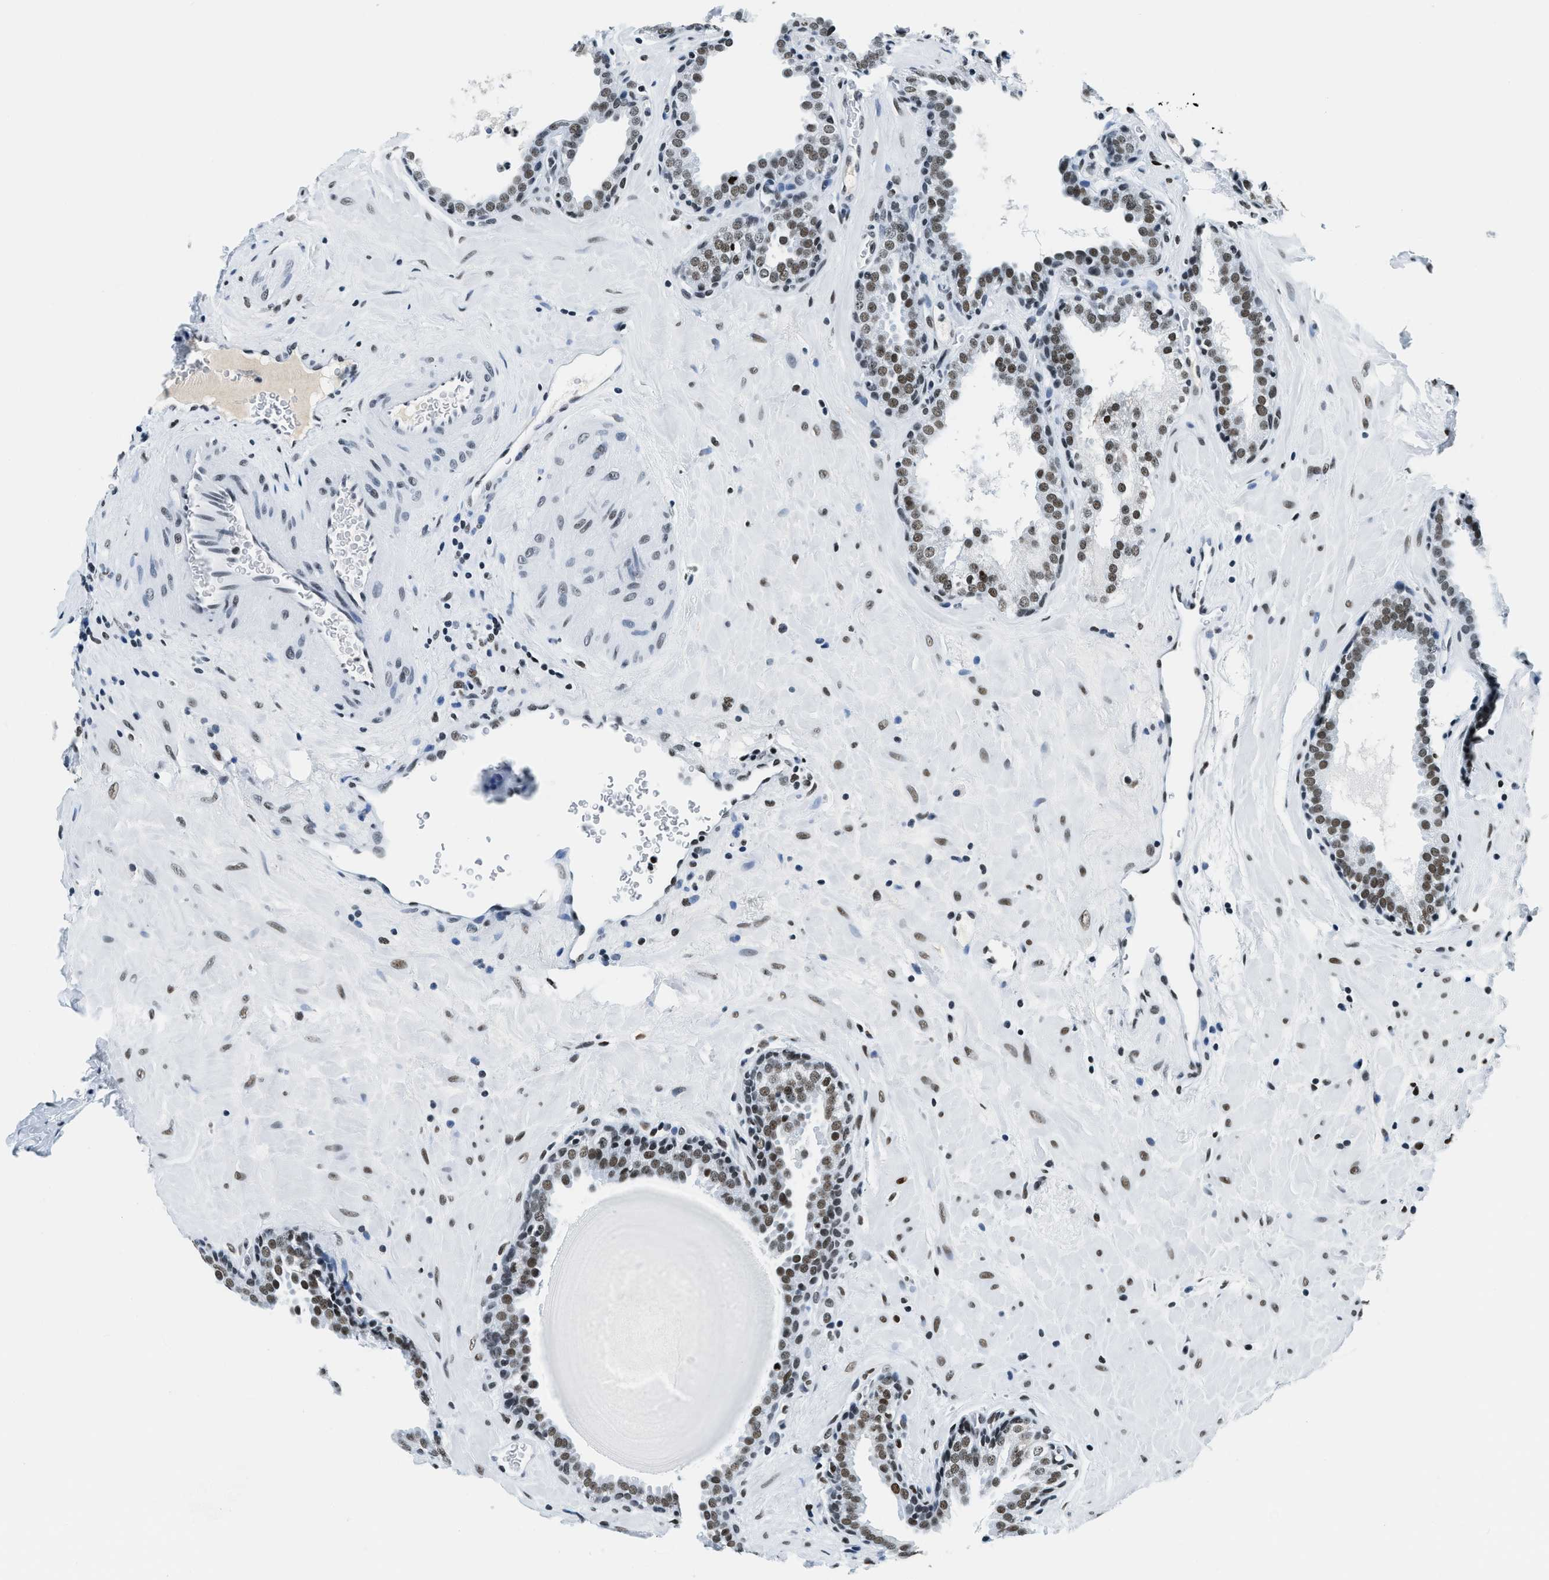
{"staining": {"intensity": "moderate", "quantity": ">75%", "location": "nuclear"}, "tissue": "prostate", "cell_type": "Glandular cells", "image_type": "normal", "snomed": [{"axis": "morphology", "description": "Normal tissue, NOS"}, {"axis": "topography", "description": "Prostate"}], "caption": "The micrograph reveals immunohistochemical staining of normal prostate. There is moderate nuclear expression is appreciated in approximately >75% of glandular cells.", "gene": "TOP1", "patient": {"sex": "male", "age": 51}}